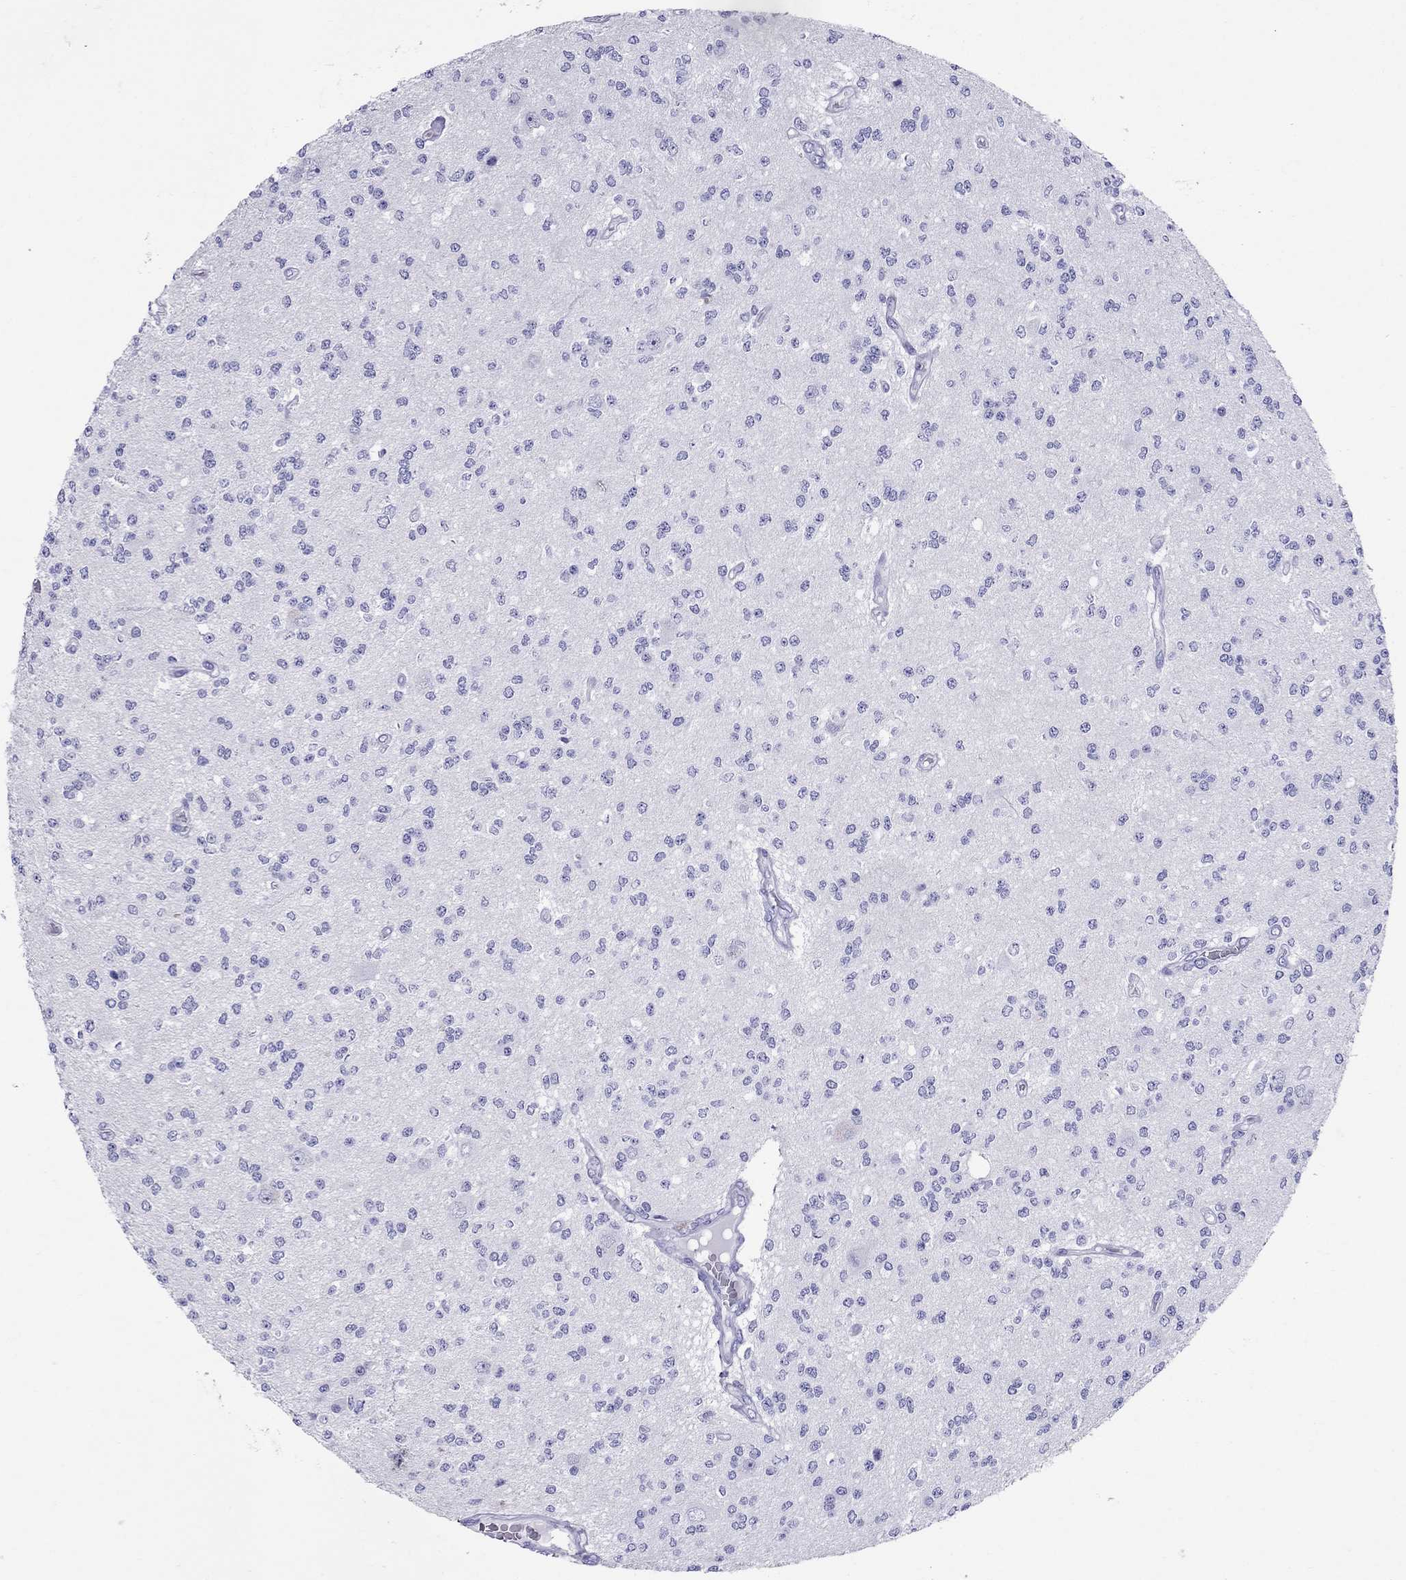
{"staining": {"intensity": "negative", "quantity": "none", "location": "none"}, "tissue": "glioma", "cell_type": "Tumor cells", "image_type": "cancer", "snomed": [{"axis": "morphology", "description": "Glioma, malignant, Low grade"}, {"axis": "topography", "description": "Brain"}], "caption": "This is an IHC micrograph of low-grade glioma (malignant). There is no expression in tumor cells.", "gene": "AVPR1B", "patient": {"sex": "male", "age": 67}}